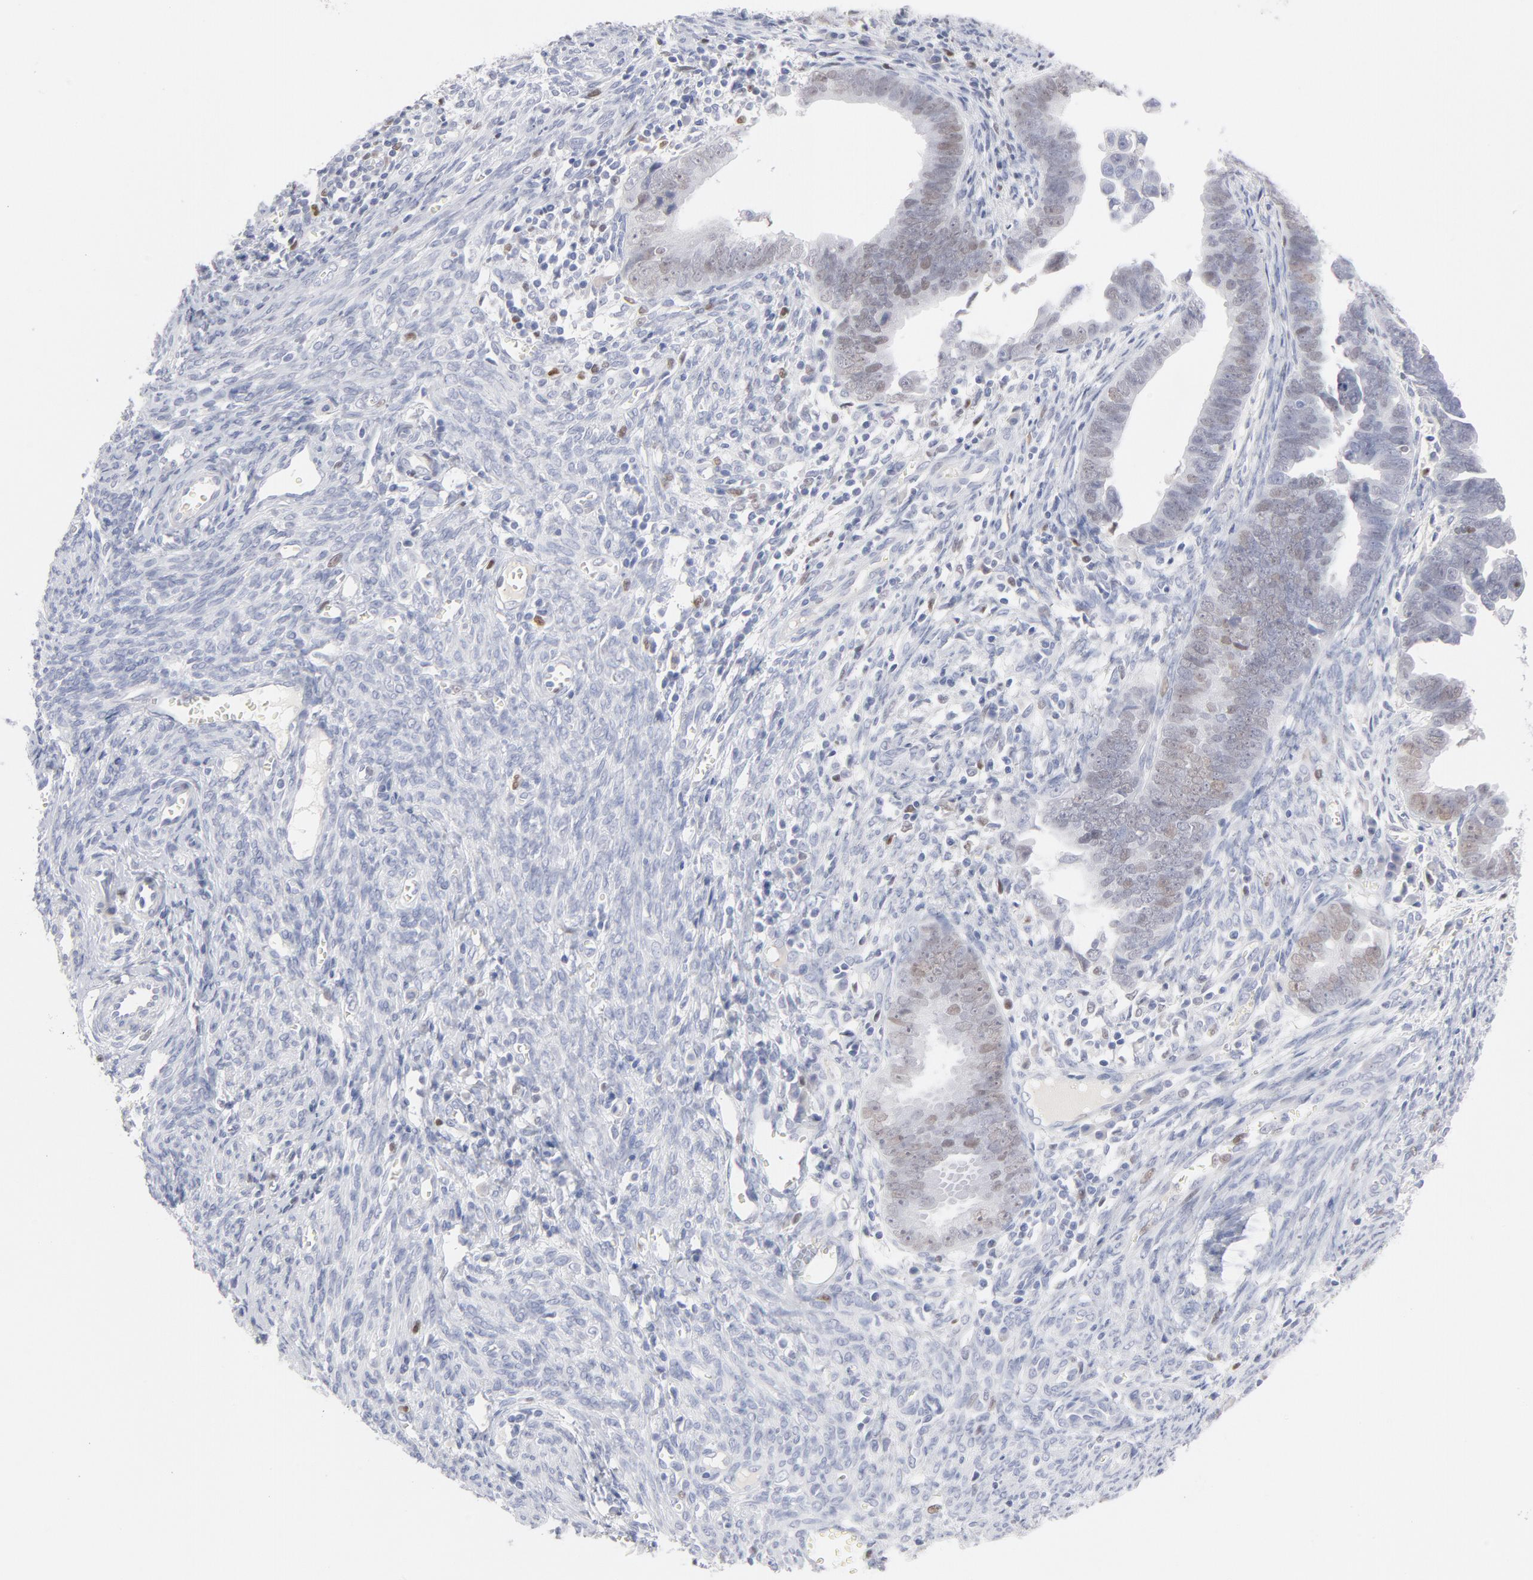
{"staining": {"intensity": "weak", "quantity": "25%-75%", "location": "nuclear"}, "tissue": "endometrial cancer", "cell_type": "Tumor cells", "image_type": "cancer", "snomed": [{"axis": "morphology", "description": "Adenocarcinoma, NOS"}, {"axis": "topography", "description": "Endometrium"}], "caption": "Immunohistochemistry (IHC) of human endometrial cancer (adenocarcinoma) displays low levels of weak nuclear positivity in approximately 25%-75% of tumor cells.", "gene": "MCM7", "patient": {"sex": "female", "age": 75}}